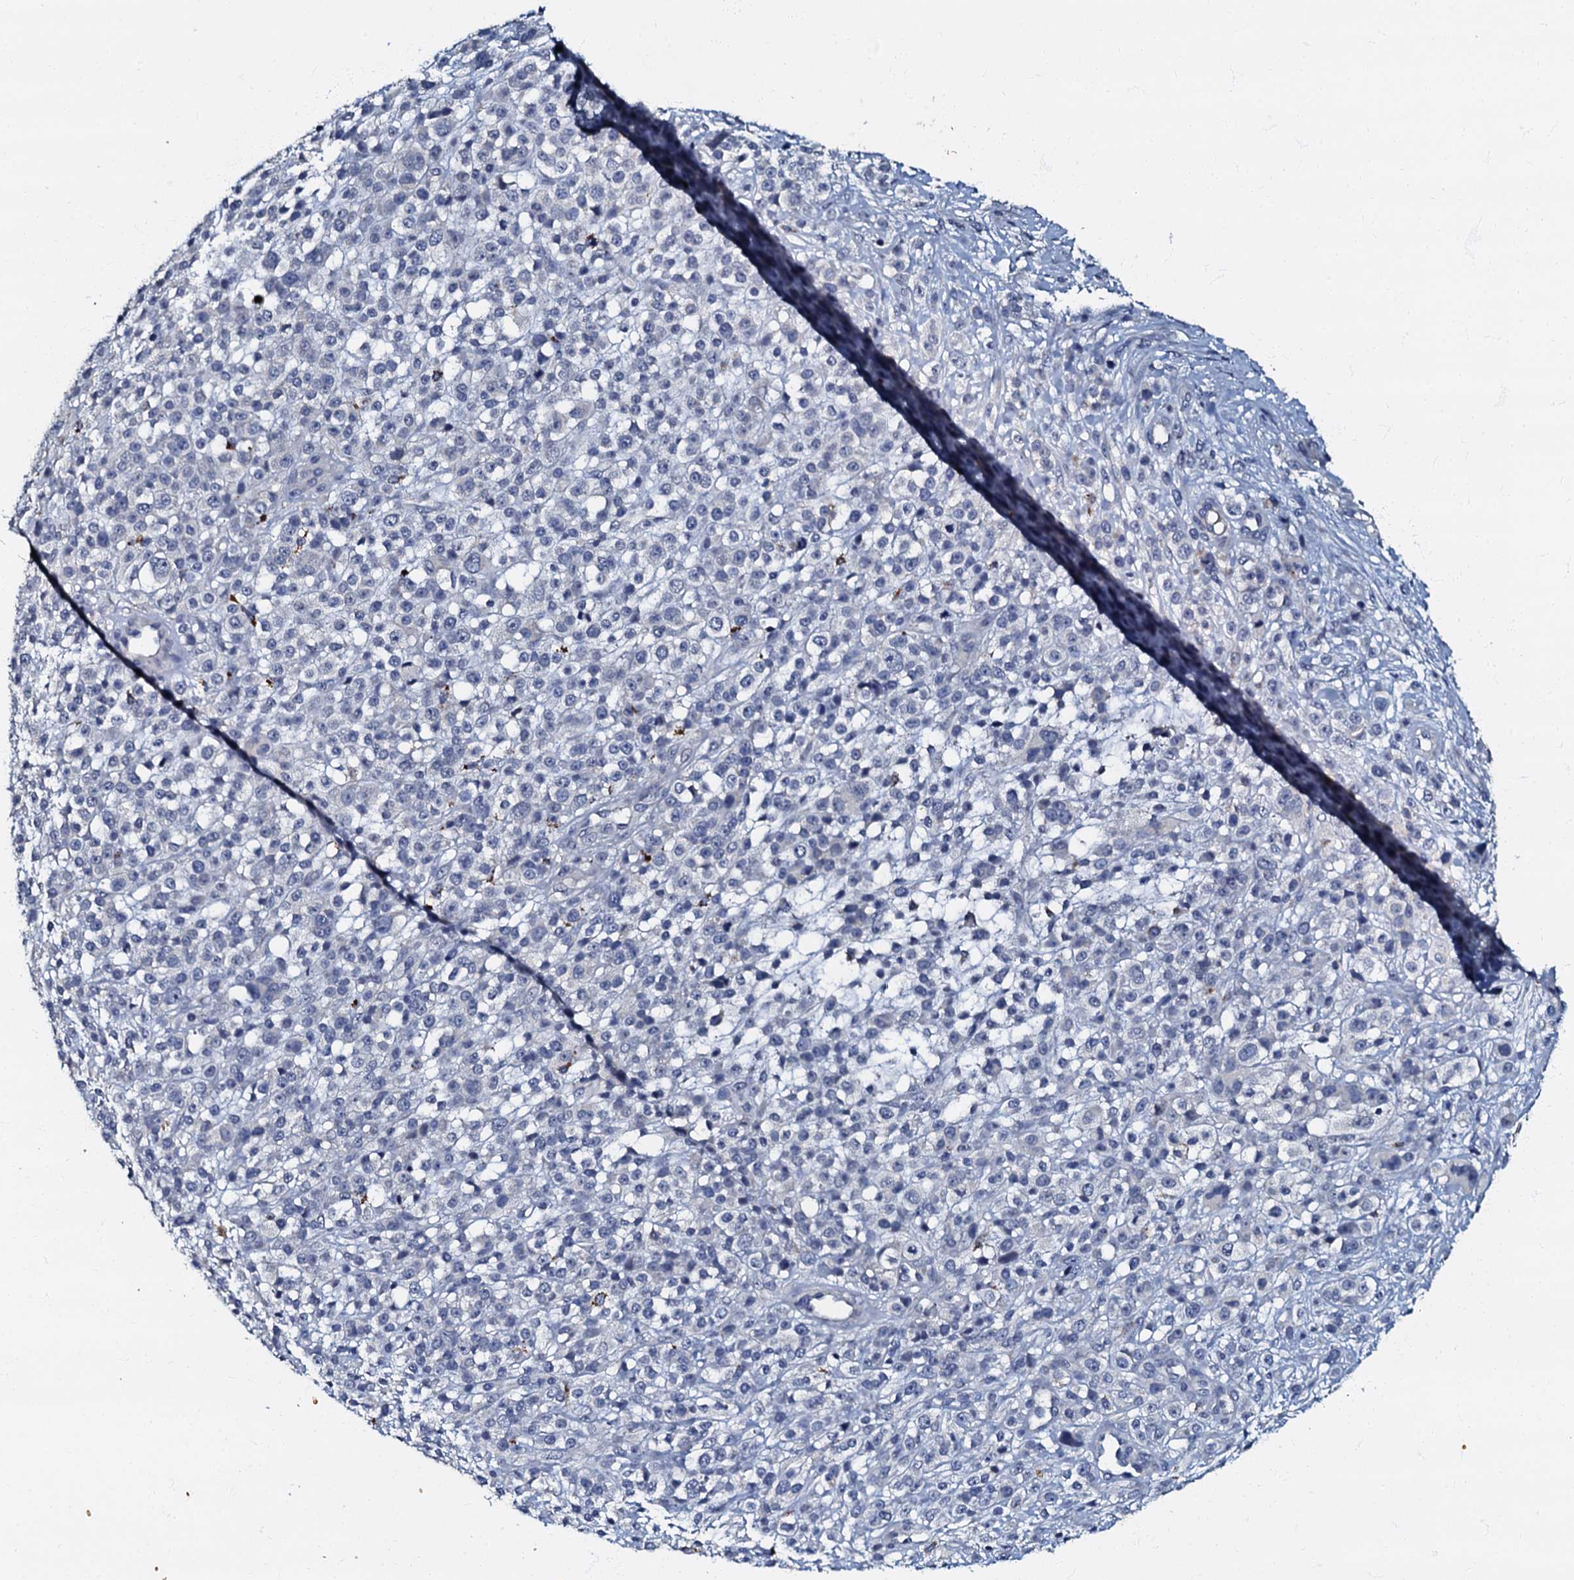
{"staining": {"intensity": "negative", "quantity": "none", "location": "none"}, "tissue": "melanoma", "cell_type": "Tumor cells", "image_type": "cancer", "snomed": [{"axis": "morphology", "description": "Malignant melanoma, NOS"}, {"axis": "topography", "description": "Skin"}], "caption": "The photomicrograph displays no staining of tumor cells in malignant melanoma.", "gene": "OLAH", "patient": {"sex": "female", "age": 55}}